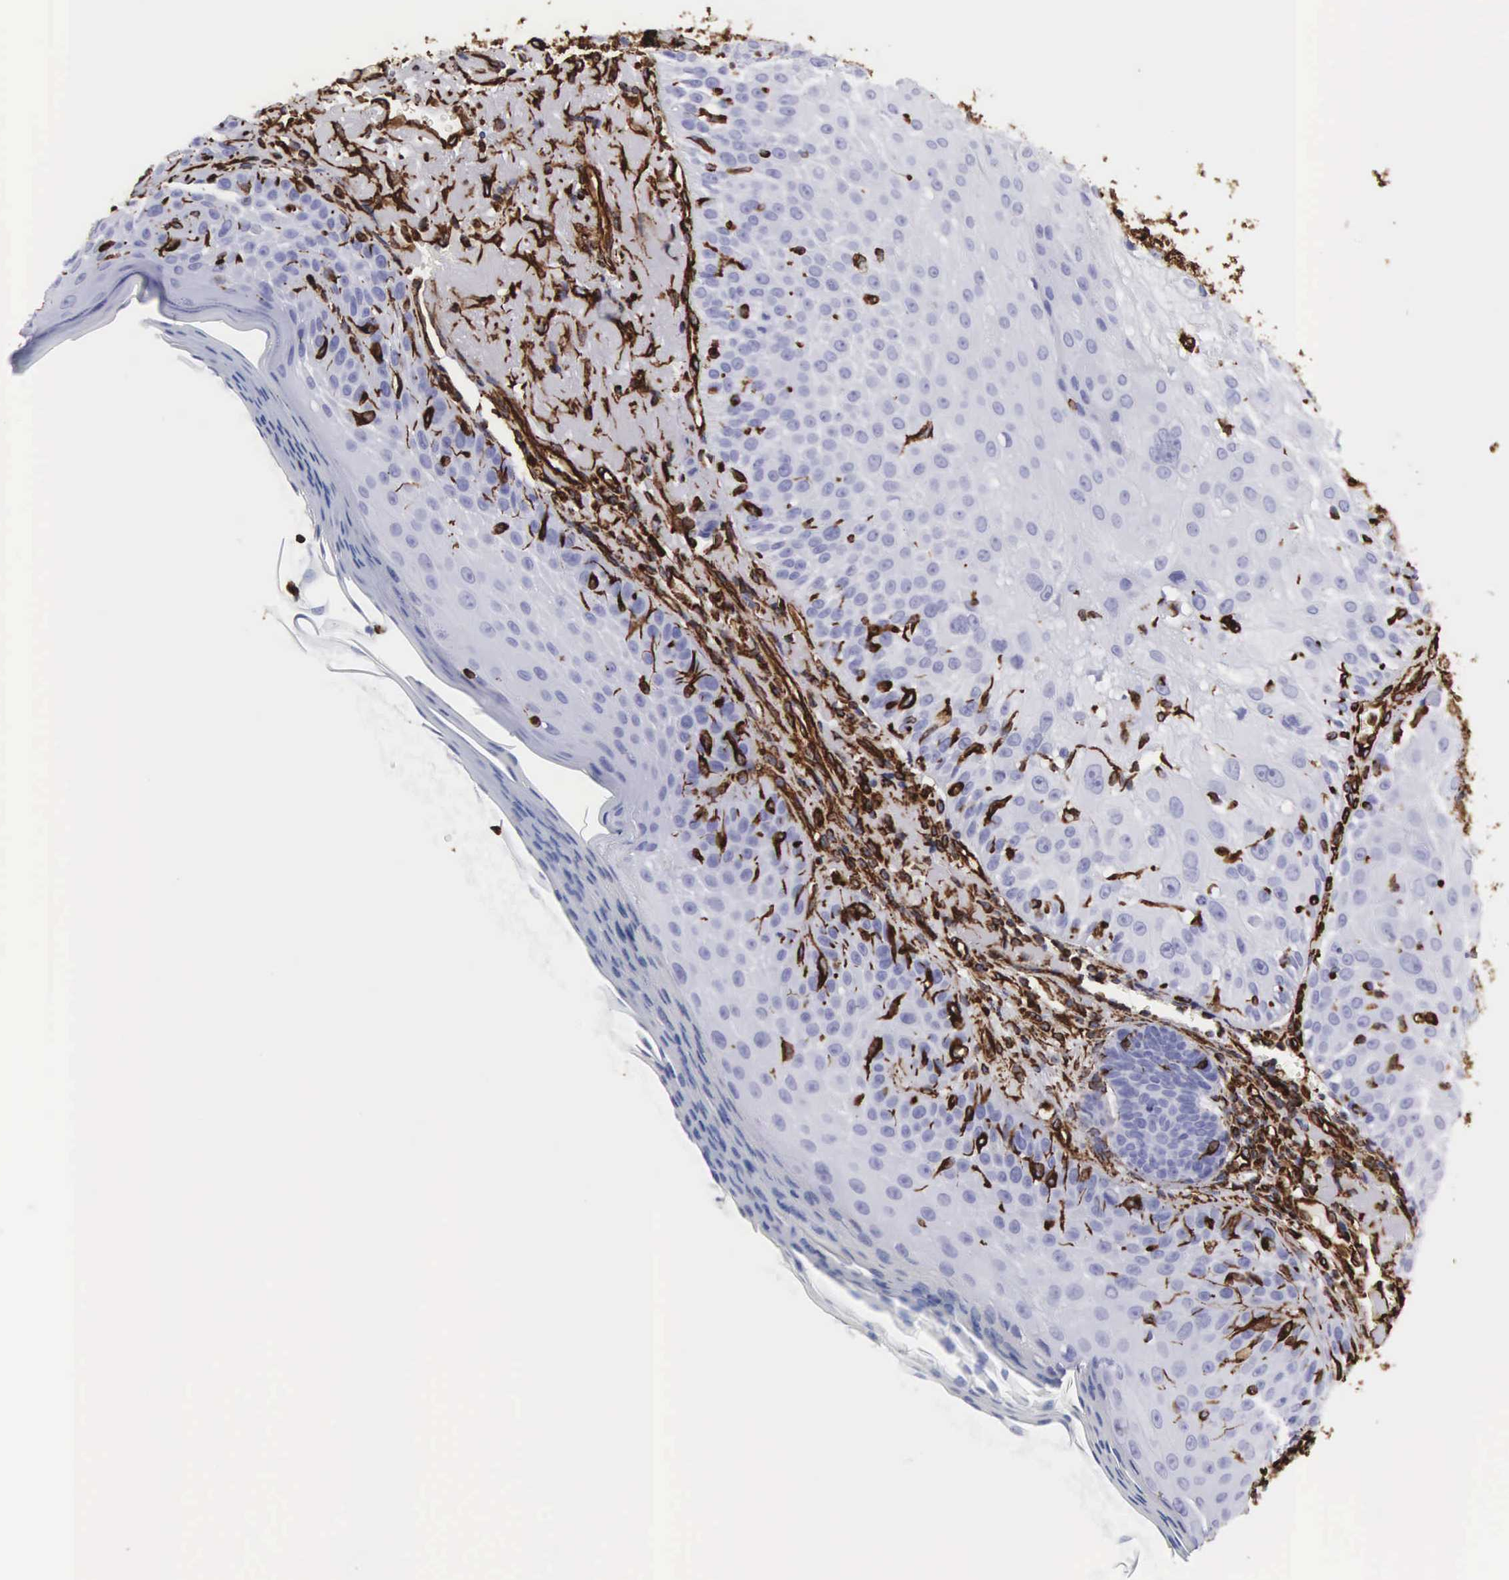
{"staining": {"intensity": "strong", "quantity": "<25%", "location": "cytoplasmic/membranous"}, "tissue": "skin cancer", "cell_type": "Tumor cells", "image_type": "cancer", "snomed": [{"axis": "morphology", "description": "Squamous cell carcinoma, NOS"}, {"axis": "topography", "description": "Skin"}], "caption": "Skin cancer tissue reveals strong cytoplasmic/membranous staining in approximately <25% of tumor cells, visualized by immunohistochemistry. (DAB (3,3'-diaminobenzidine) IHC with brightfield microscopy, high magnification).", "gene": "VIM", "patient": {"sex": "female", "age": 89}}